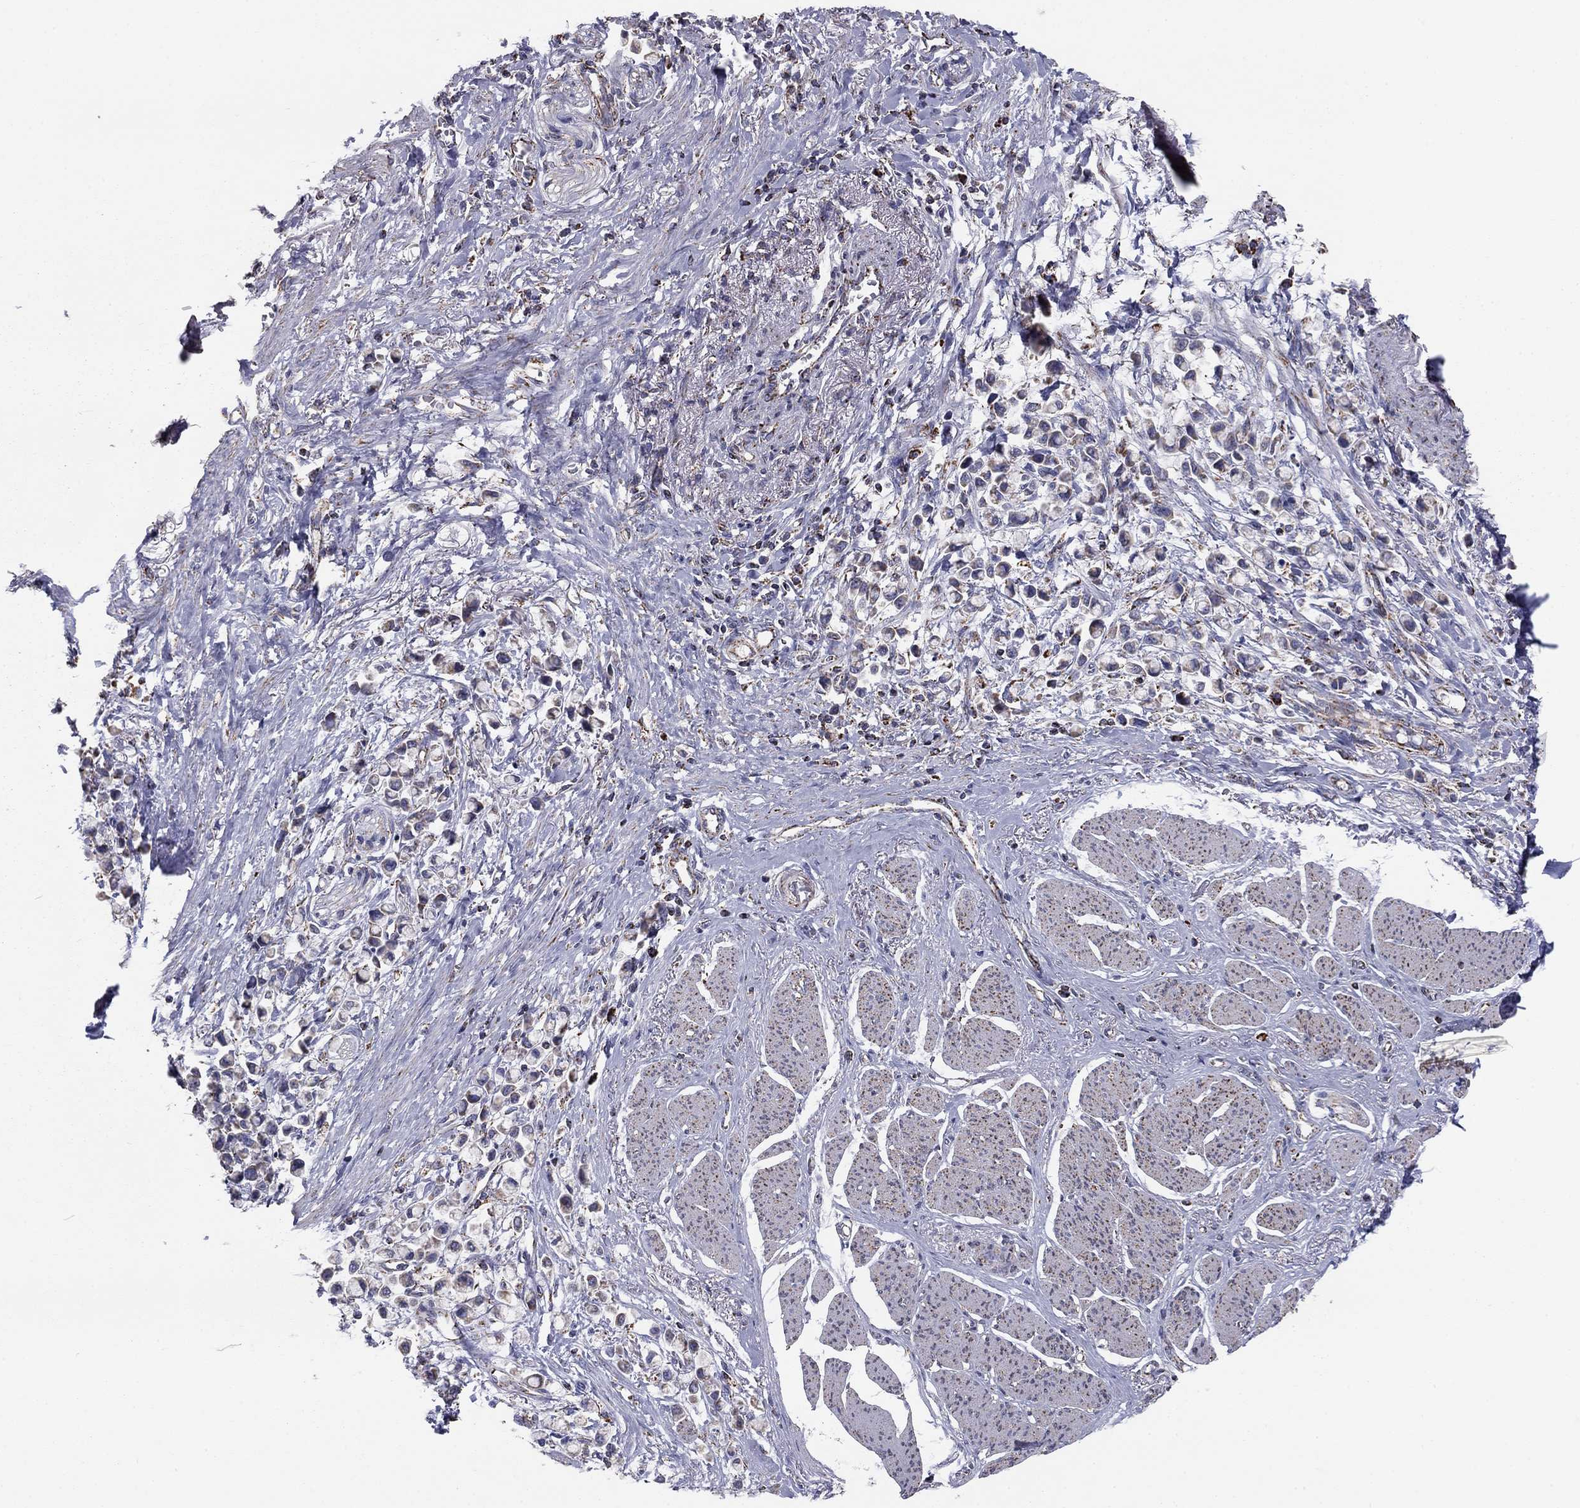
{"staining": {"intensity": "negative", "quantity": "none", "location": "none"}, "tissue": "stomach cancer", "cell_type": "Tumor cells", "image_type": "cancer", "snomed": [{"axis": "morphology", "description": "Adenocarcinoma, NOS"}, {"axis": "topography", "description": "Stomach"}], "caption": "High power microscopy photomicrograph of an IHC photomicrograph of stomach cancer, revealing no significant positivity in tumor cells.", "gene": "NDUFV1", "patient": {"sex": "female", "age": 81}}